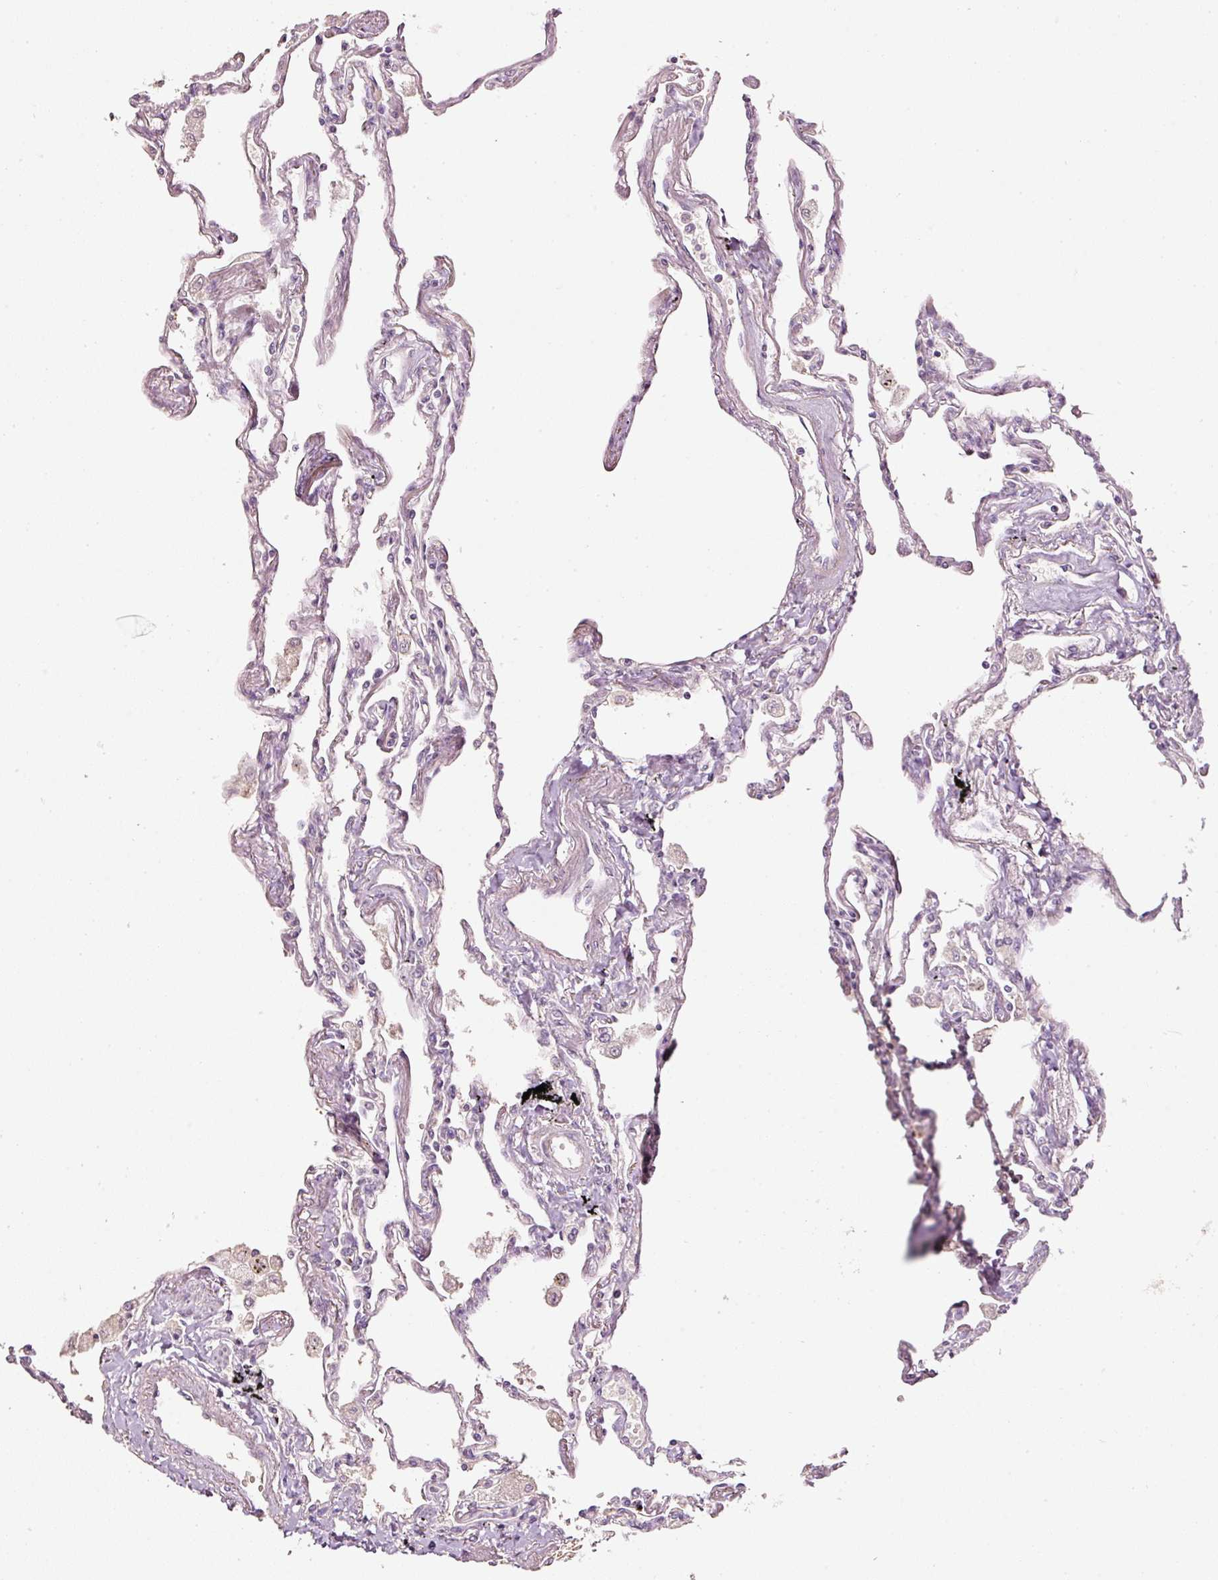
{"staining": {"intensity": "negative", "quantity": "none", "location": "none"}, "tissue": "lung", "cell_type": "Alveolar cells", "image_type": "normal", "snomed": [{"axis": "morphology", "description": "Normal tissue, NOS"}, {"axis": "topography", "description": "Lung"}], "caption": "This is a photomicrograph of immunohistochemistry (IHC) staining of benign lung, which shows no staining in alveolar cells.", "gene": "TOGARAM1", "patient": {"sex": "female", "age": 67}}